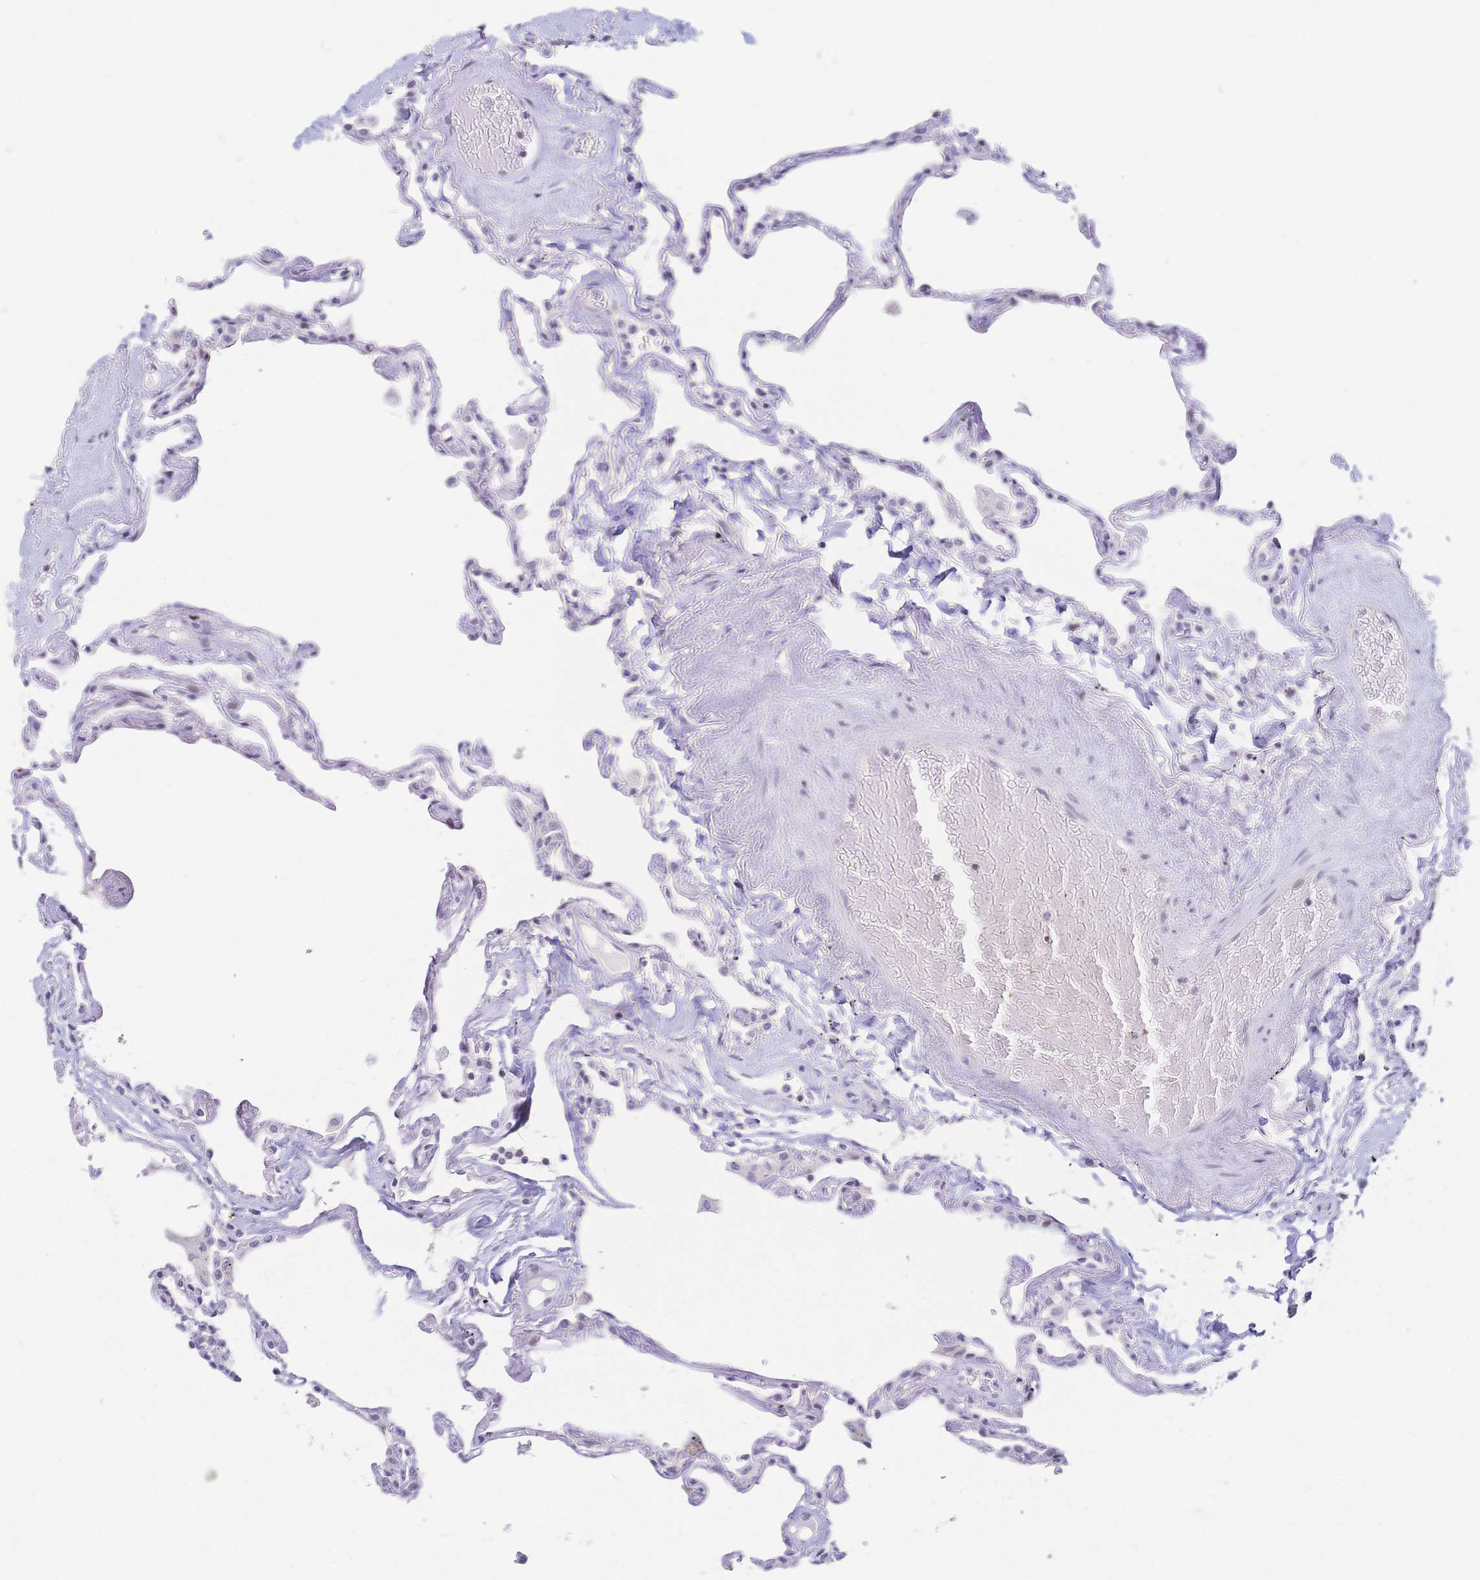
{"staining": {"intensity": "negative", "quantity": "none", "location": "none"}, "tissue": "lung", "cell_type": "Alveolar cells", "image_type": "normal", "snomed": [{"axis": "morphology", "description": "Normal tissue, NOS"}, {"axis": "topography", "description": "Lung"}], "caption": "Alveolar cells are negative for protein expression in unremarkable human lung. (Immunohistochemistry (ihc), brightfield microscopy, high magnification).", "gene": "CR2", "patient": {"sex": "female", "age": 67}}